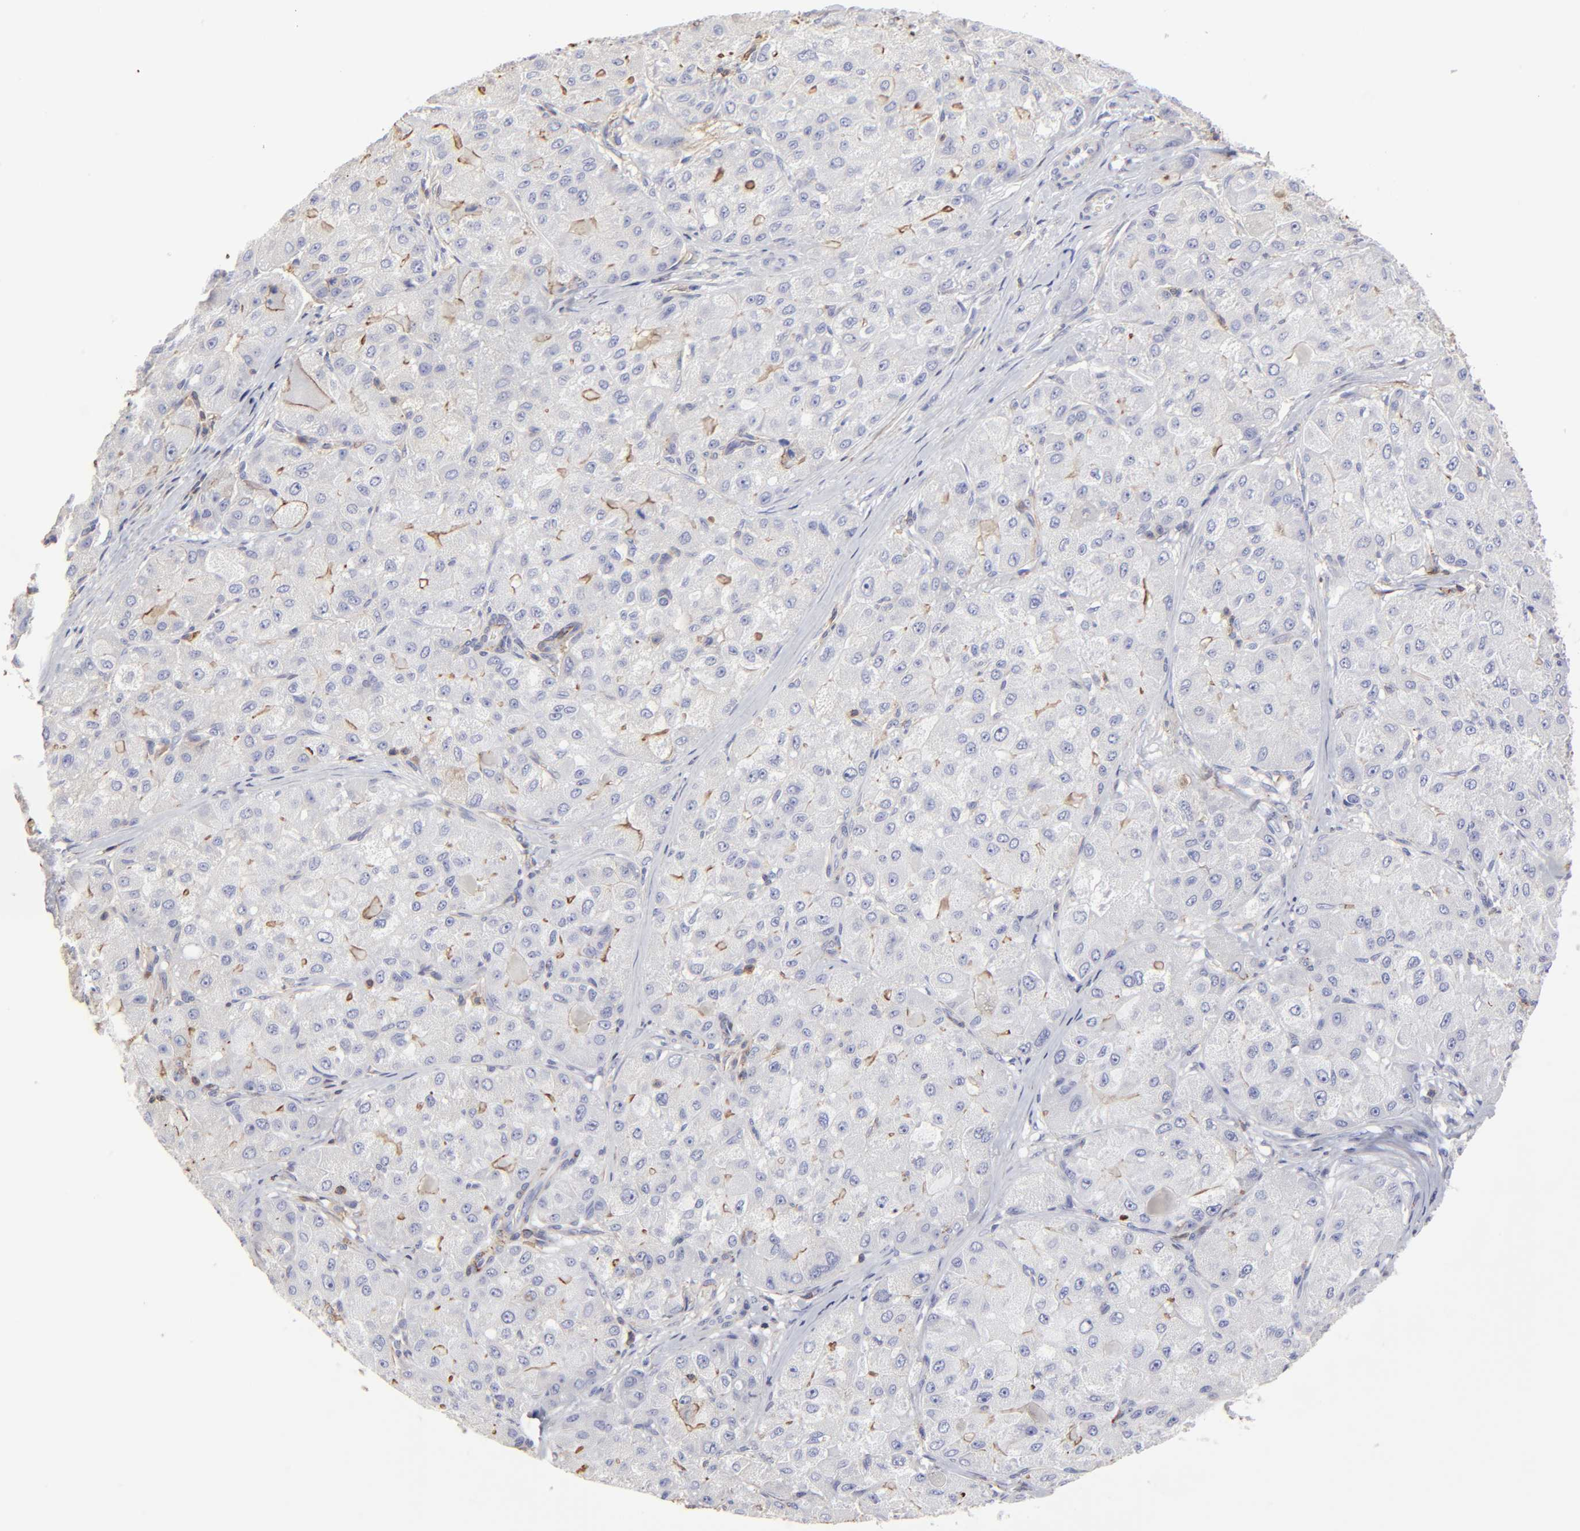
{"staining": {"intensity": "negative", "quantity": "none", "location": "none"}, "tissue": "liver cancer", "cell_type": "Tumor cells", "image_type": "cancer", "snomed": [{"axis": "morphology", "description": "Carcinoma, Hepatocellular, NOS"}, {"axis": "topography", "description": "Liver"}], "caption": "An image of liver hepatocellular carcinoma stained for a protein reveals no brown staining in tumor cells. (DAB (3,3'-diaminobenzidine) IHC visualized using brightfield microscopy, high magnification).", "gene": "ANXA6", "patient": {"sex": "male", "age": 80}}